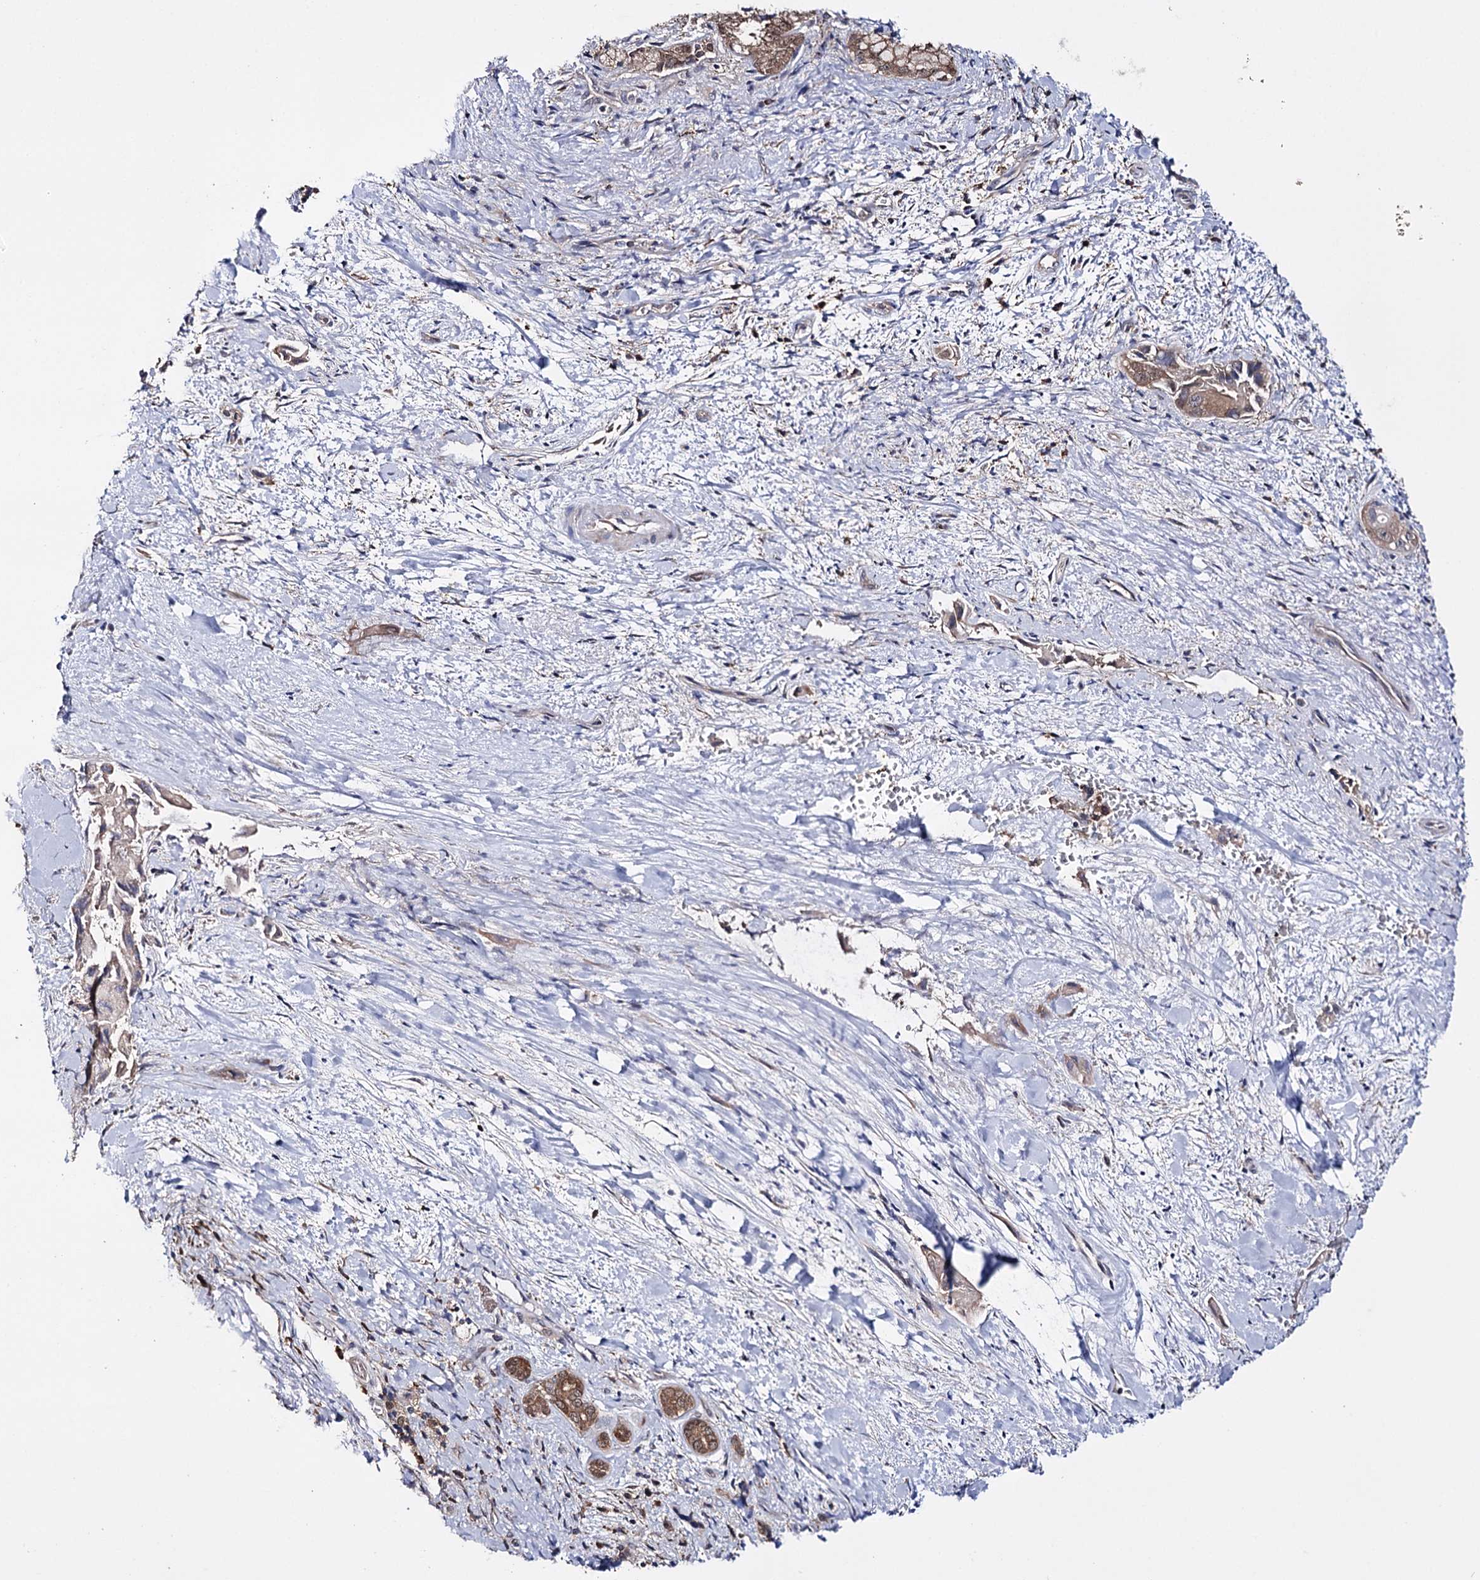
{"staining": {"intensity": "moderate", "quantity": ">75%", "location": "cytoplasmic/membranous"}, "tissue": "pancreatic cancer", "cell_type": "Tumor cells", "image_type": "cancer", "snomed": [{"axis": "morphology", "description": "Adenocarcinoma, NOS"}, {"axis": "topography", "description": "Pancreas"}], "caption": "Human pancreatic adenocarcinoma stained for a protein (brown) reveals moderate cytoplasmic/membranous positive expression in approximately >75% of tumor cells.", "gene": "PTER", "patient": {"sex": "female", "age": 78}}